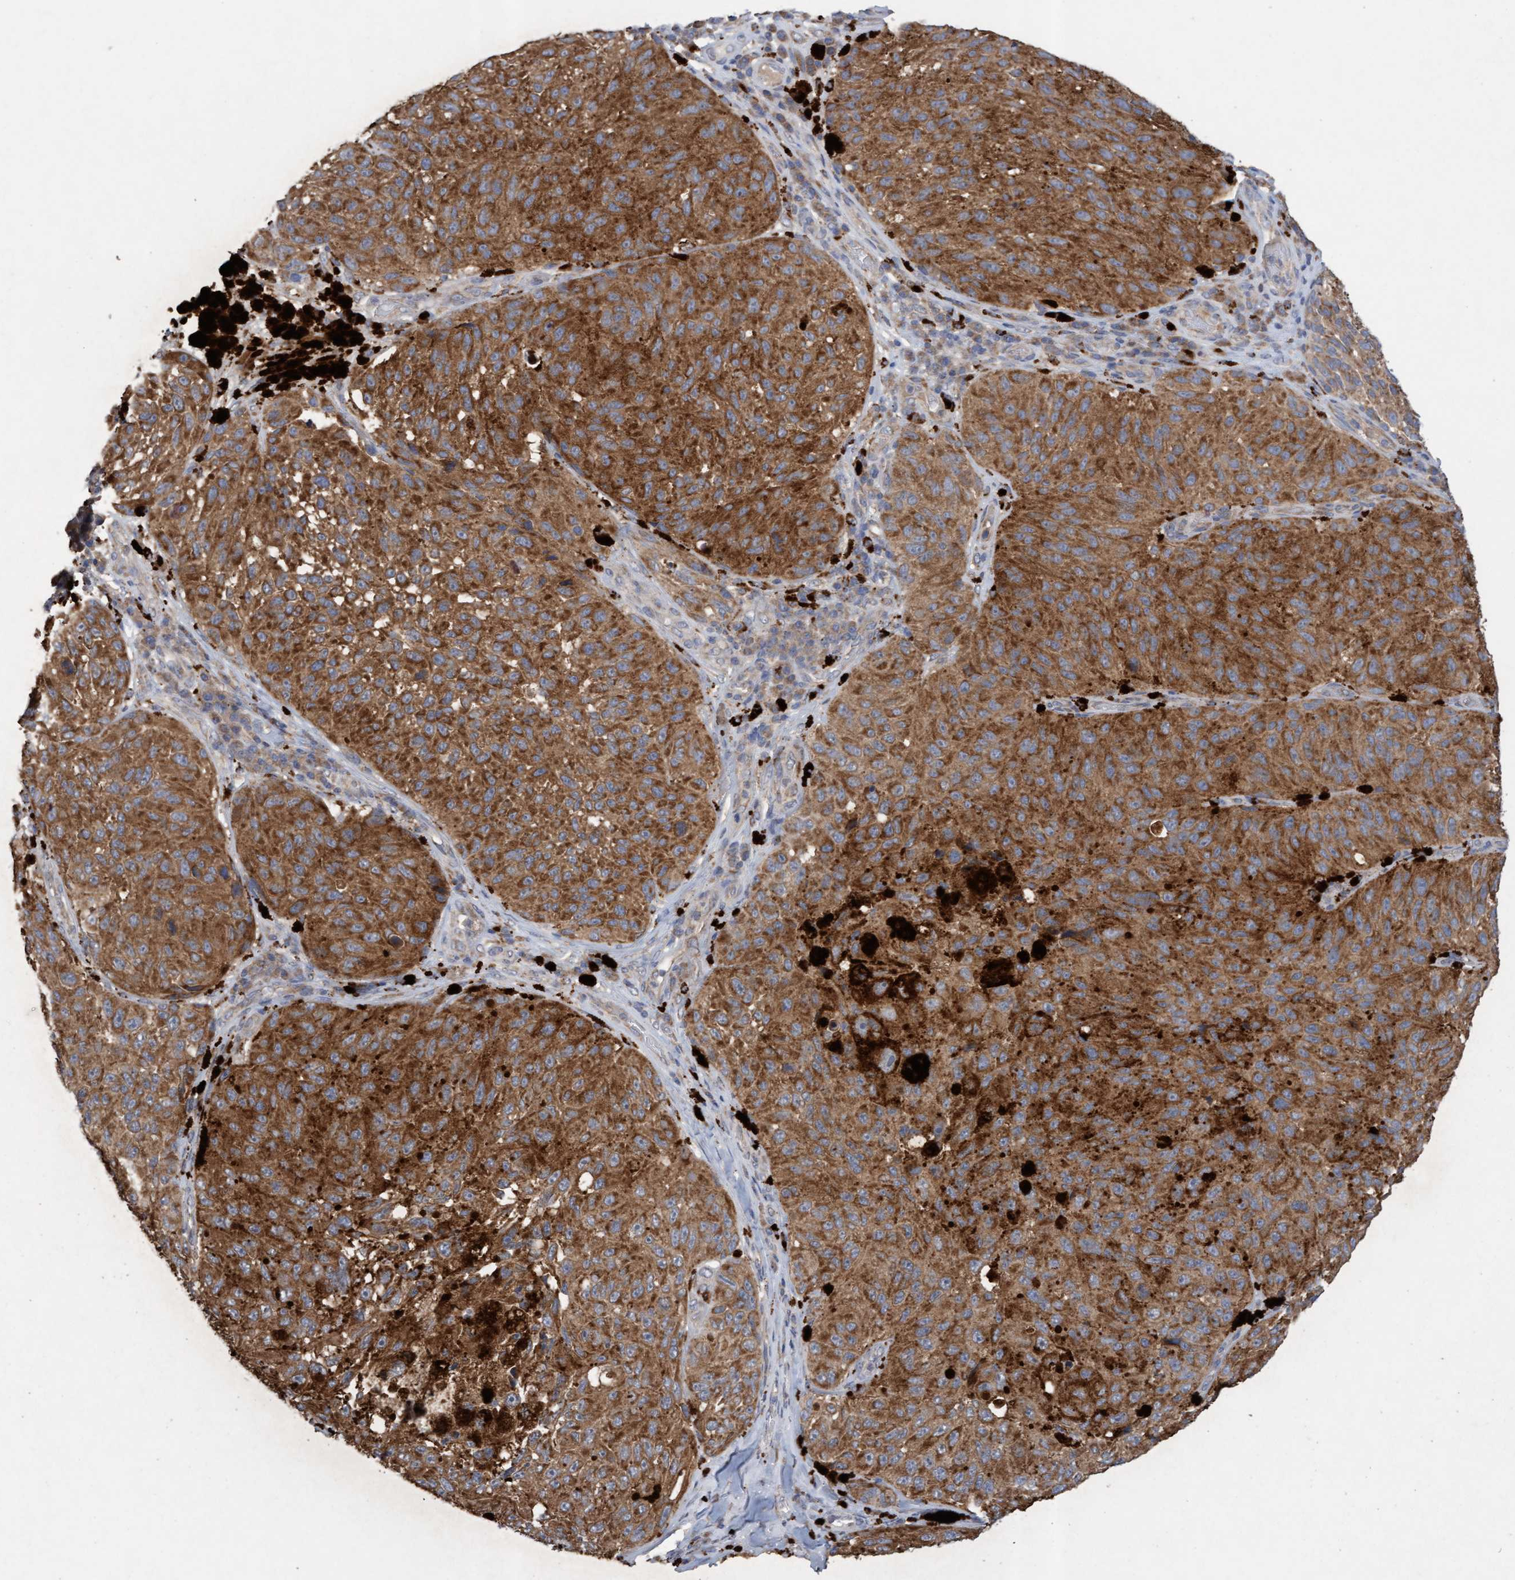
{"staining": {"intensity": "strong", "quantity": "25%-75%", "location": "cytoplasmic/membranous"}, "tissue": "melanoma", "cell_type": "Tumor cells", "image_type": "cancer", "snomed": [{"axis": "morphology", "description": "Malignant melanoma, NOS"}, {"axis": "topography", "description": "Skin"}], "caption": "DAB immunohistochemical staining of human melanoma displays strong cytoplasmic/membranous protein expression in about 25%-75% of tumor cells.", "gene": "ATPAF2", "patient": {"sex": "female", "age": 73}}